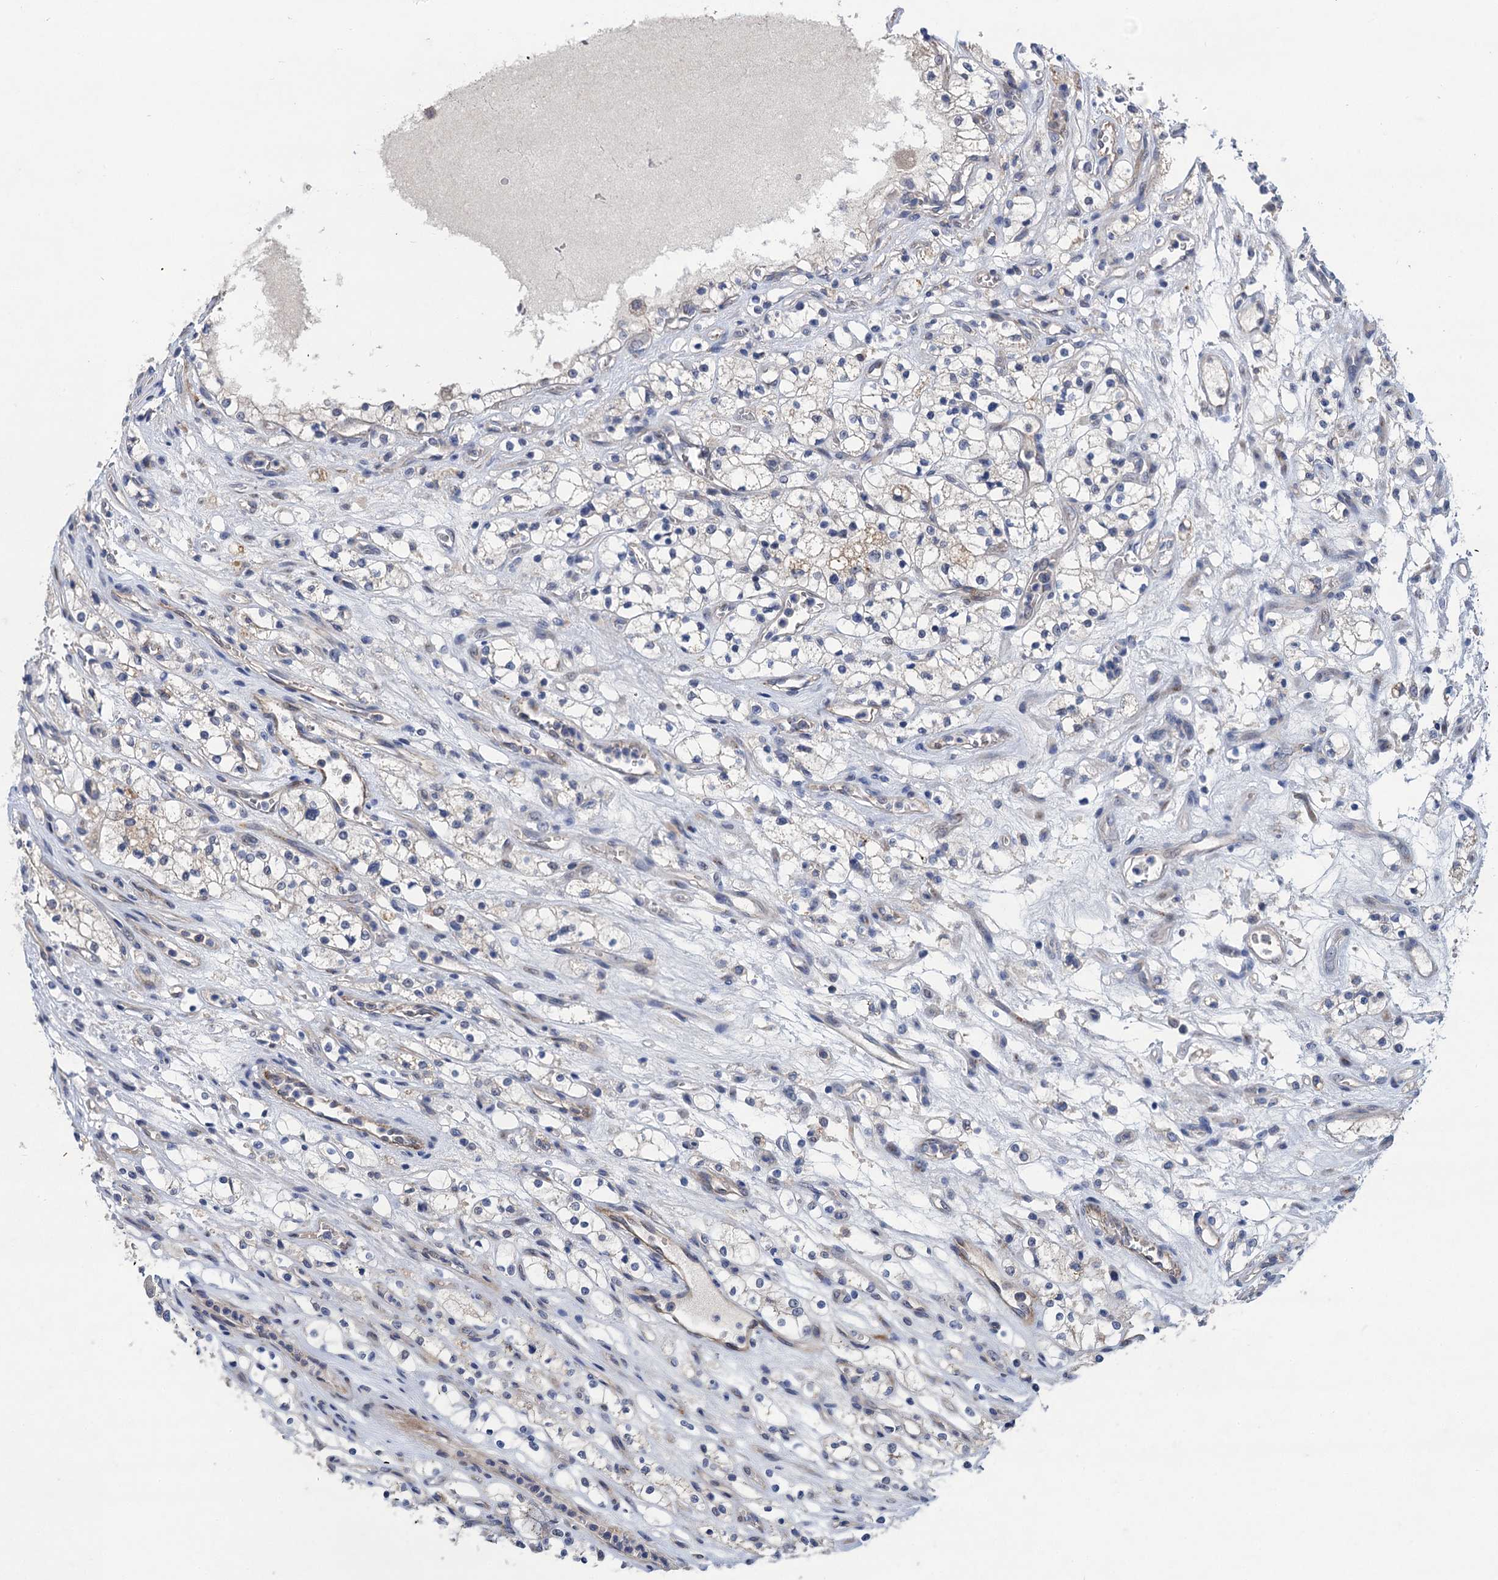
{"staining": {"intensity": "negative", "quantity": "none", "location": "none"}, "tissue": "renal cancer", "cell_type": "Tumor cells", "image_type": "cancer", "snomed": [{"axis": "morphology", "description": "Adenocarcinoma, NOS"}, {"axis": "topography", "description": "Kidney"}], "caption": "High magnification brightfield microscopy of renal cancer stained with DAB (3,3'-diaminobenzidine) (brown) and counterstained with hematoxylin (blue): tumor cells show no significant positivity.", "gene": "TRAF7", "patient": {"sex": "female", "age": 69}}